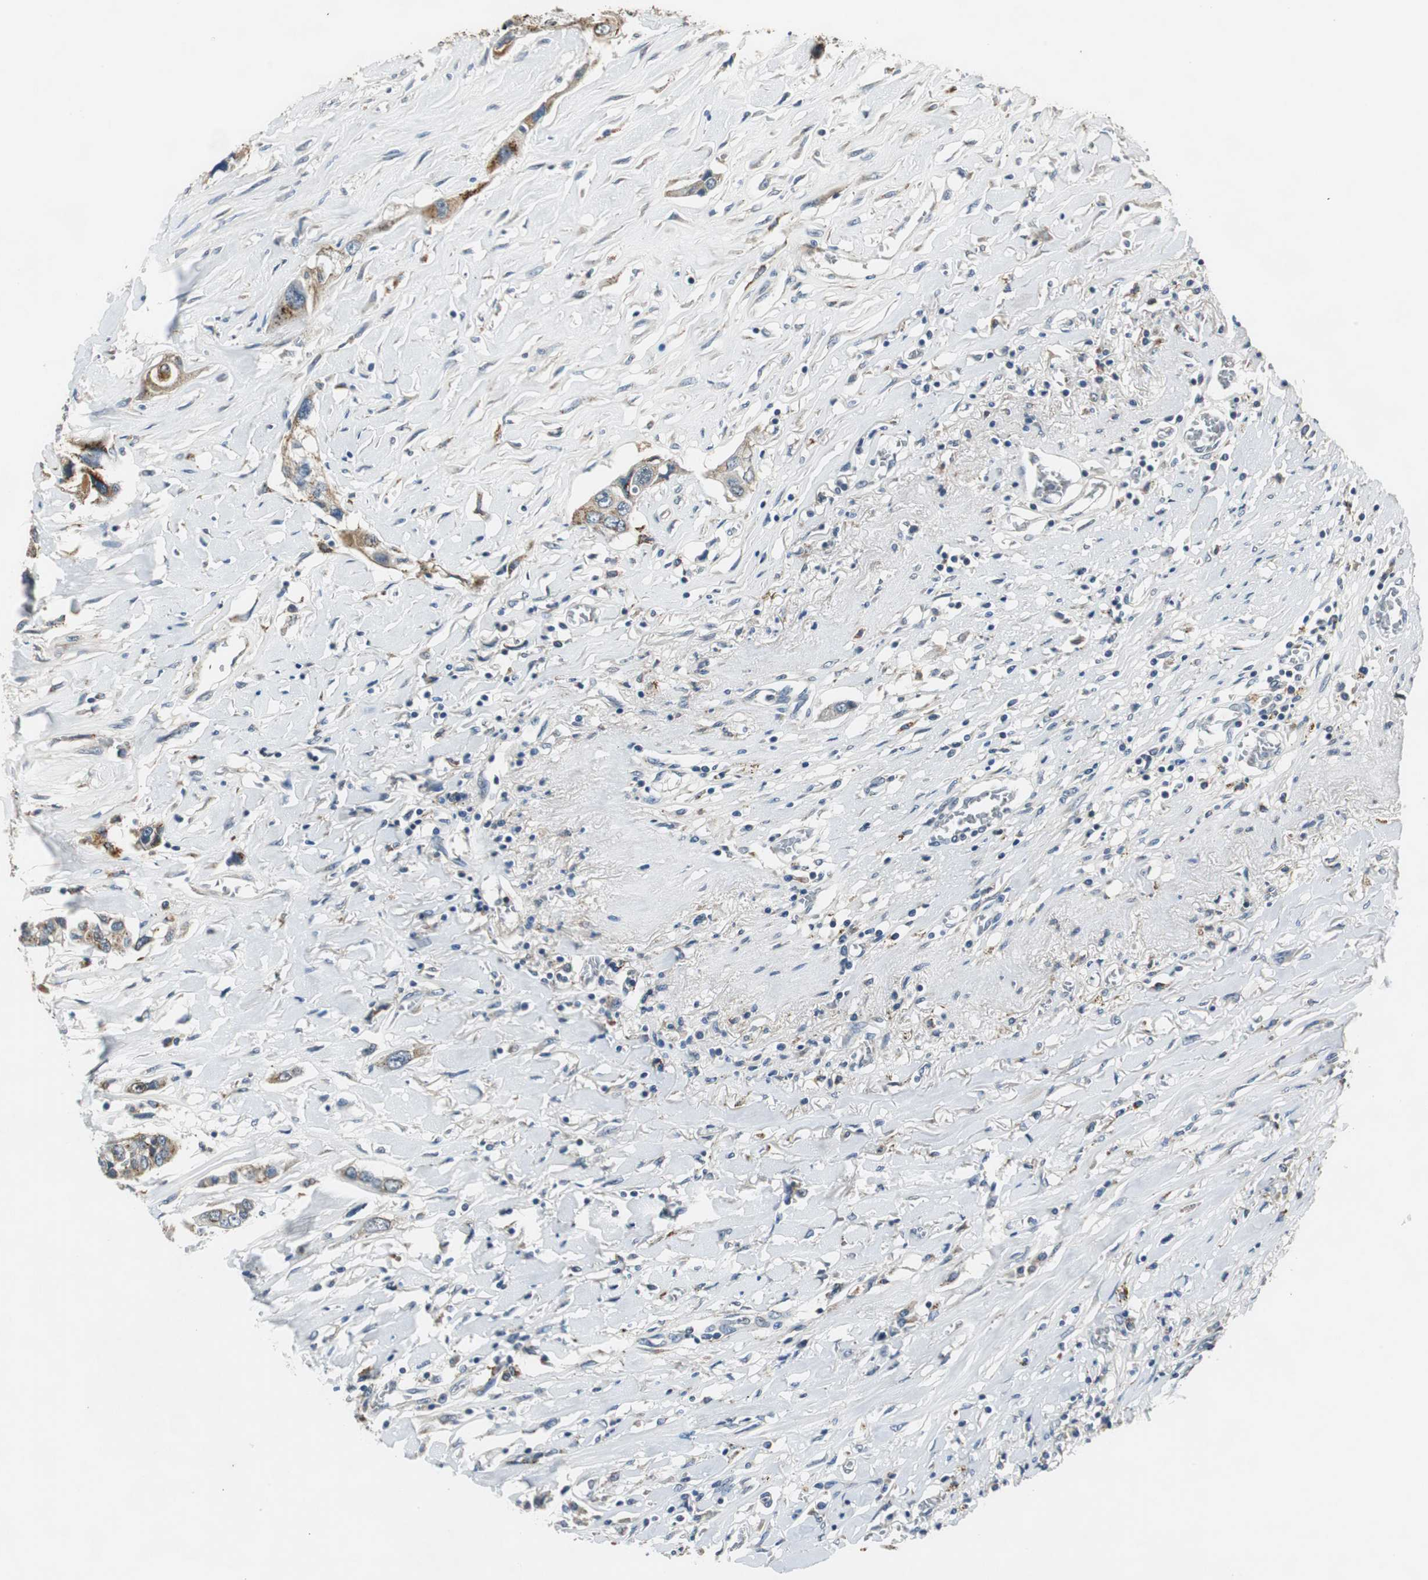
{"staining": {"intensity": "moderate", "quantity": "25%-75%", "location": "cytoplasmic/membranous"}, "tissue": "lung cancer", "cell_type": "Tumor cells", "image_type": "cancer", "snomed": [{"axis": "morphology", "description": "Squamous cell carcinoma, NOS"}, {"axis": "topography", "description": "Lung"}], "caption": "DAB immunohistochemical staining of lung squamous cell carcinoma reveals moderate cytoplasmic/membranous protein expression in about 25%-75% of tumor cells.", "gene": "NIT1", "patient": {"sex": "male", "age": 71}}